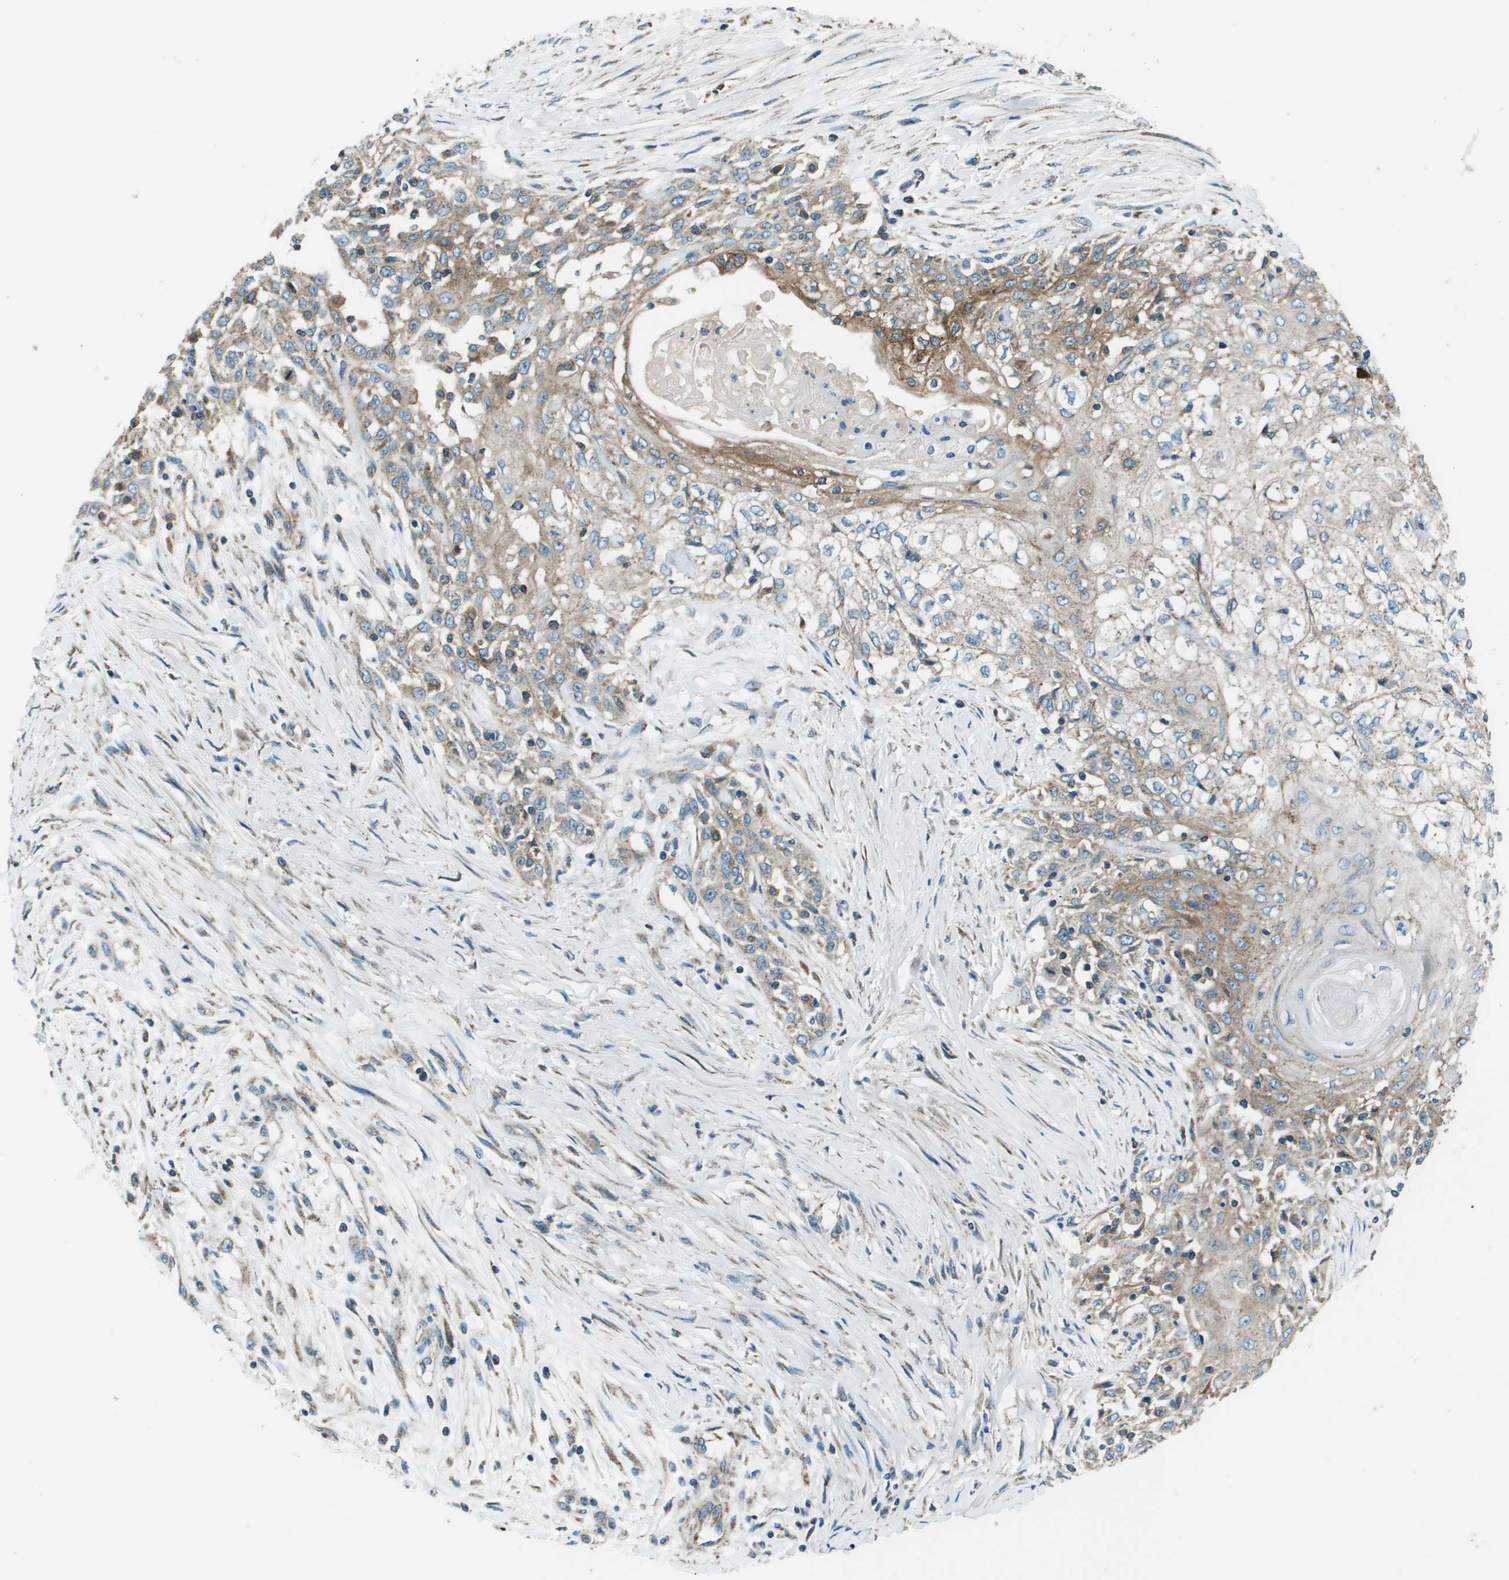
{"staining": {"intensity": "weak", "quantity": "<25%", "location": "cytoplasmic/membranous"}, "tissue": "skin cancer", "cell_type": "Tumor cells", "image_type": "cancer", "snomed": [{"axis": "morphology", "description": "Squamous cell carcinoma, NOS"}, {"axis": "morphology", "description": "Squamous cell carcinoma, metastatic, NOS"}, {"axis": "topography", "description": "Skin"}, {"axis": "topography", "description": "Lymph node"}], "caption": "Image shows no significant protein staining in tumor cells of squamous cell carcinoma (skin).", "gene": "TMEM51", "patient": {"sex": "male", "age": 75}}